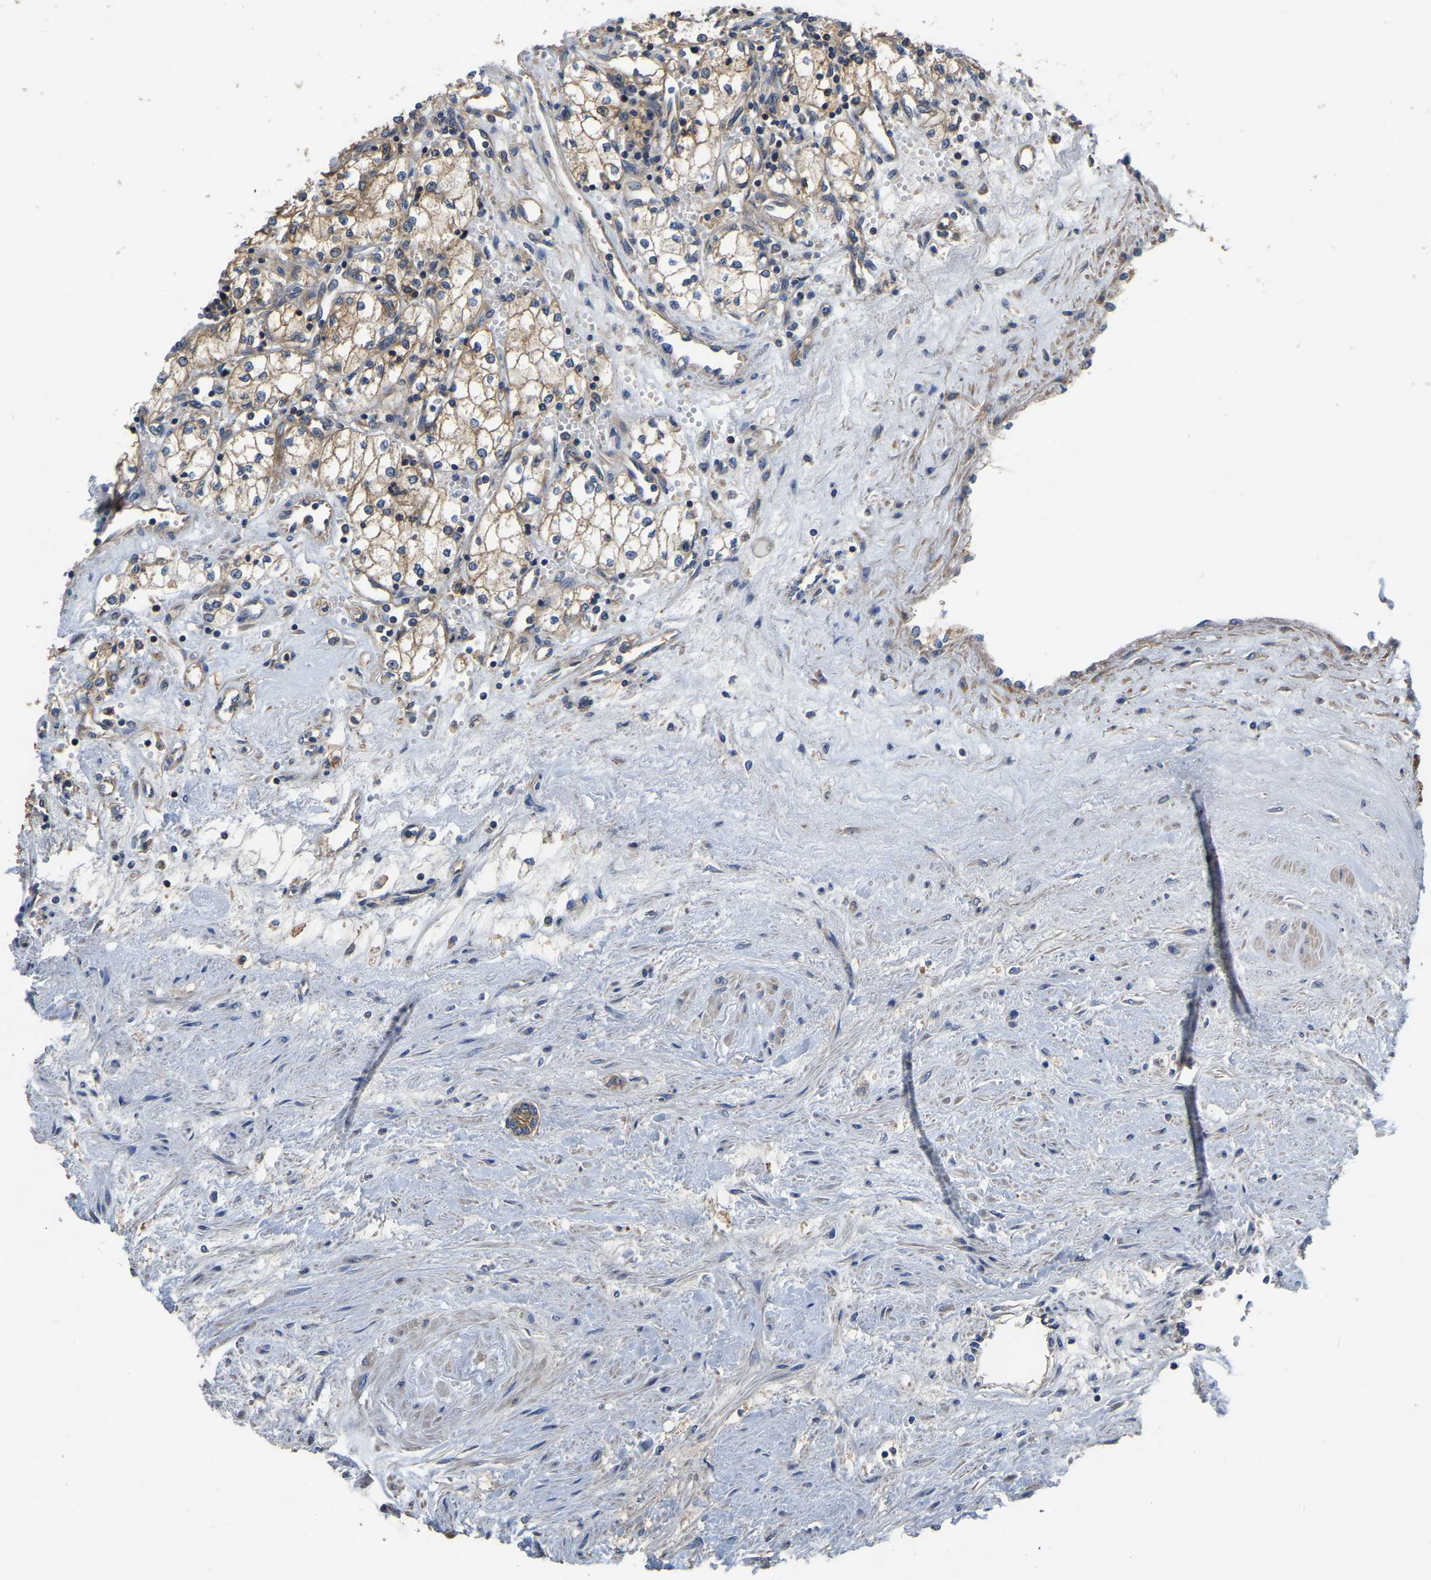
{"staining": {"intensity": "moderate", "quantity": ">75%", "location": "cytoplasmic/membranous"}, "tissue": "renal cancer", "cell_type": "Tumor cells", "image_type": "cancer", "snomed": [{"axis": "morphology", "description": "Adenocarcinoma, NOS"}, {"axis": "topography", "description": "Kidney"}], "caption": "A brown stain shows moderate cytoplasmic/membranous positivity of a protein in human renal cancer tumor cells.", "gene": "GARS1", "patient": {"sex": "male", "age": 59}}